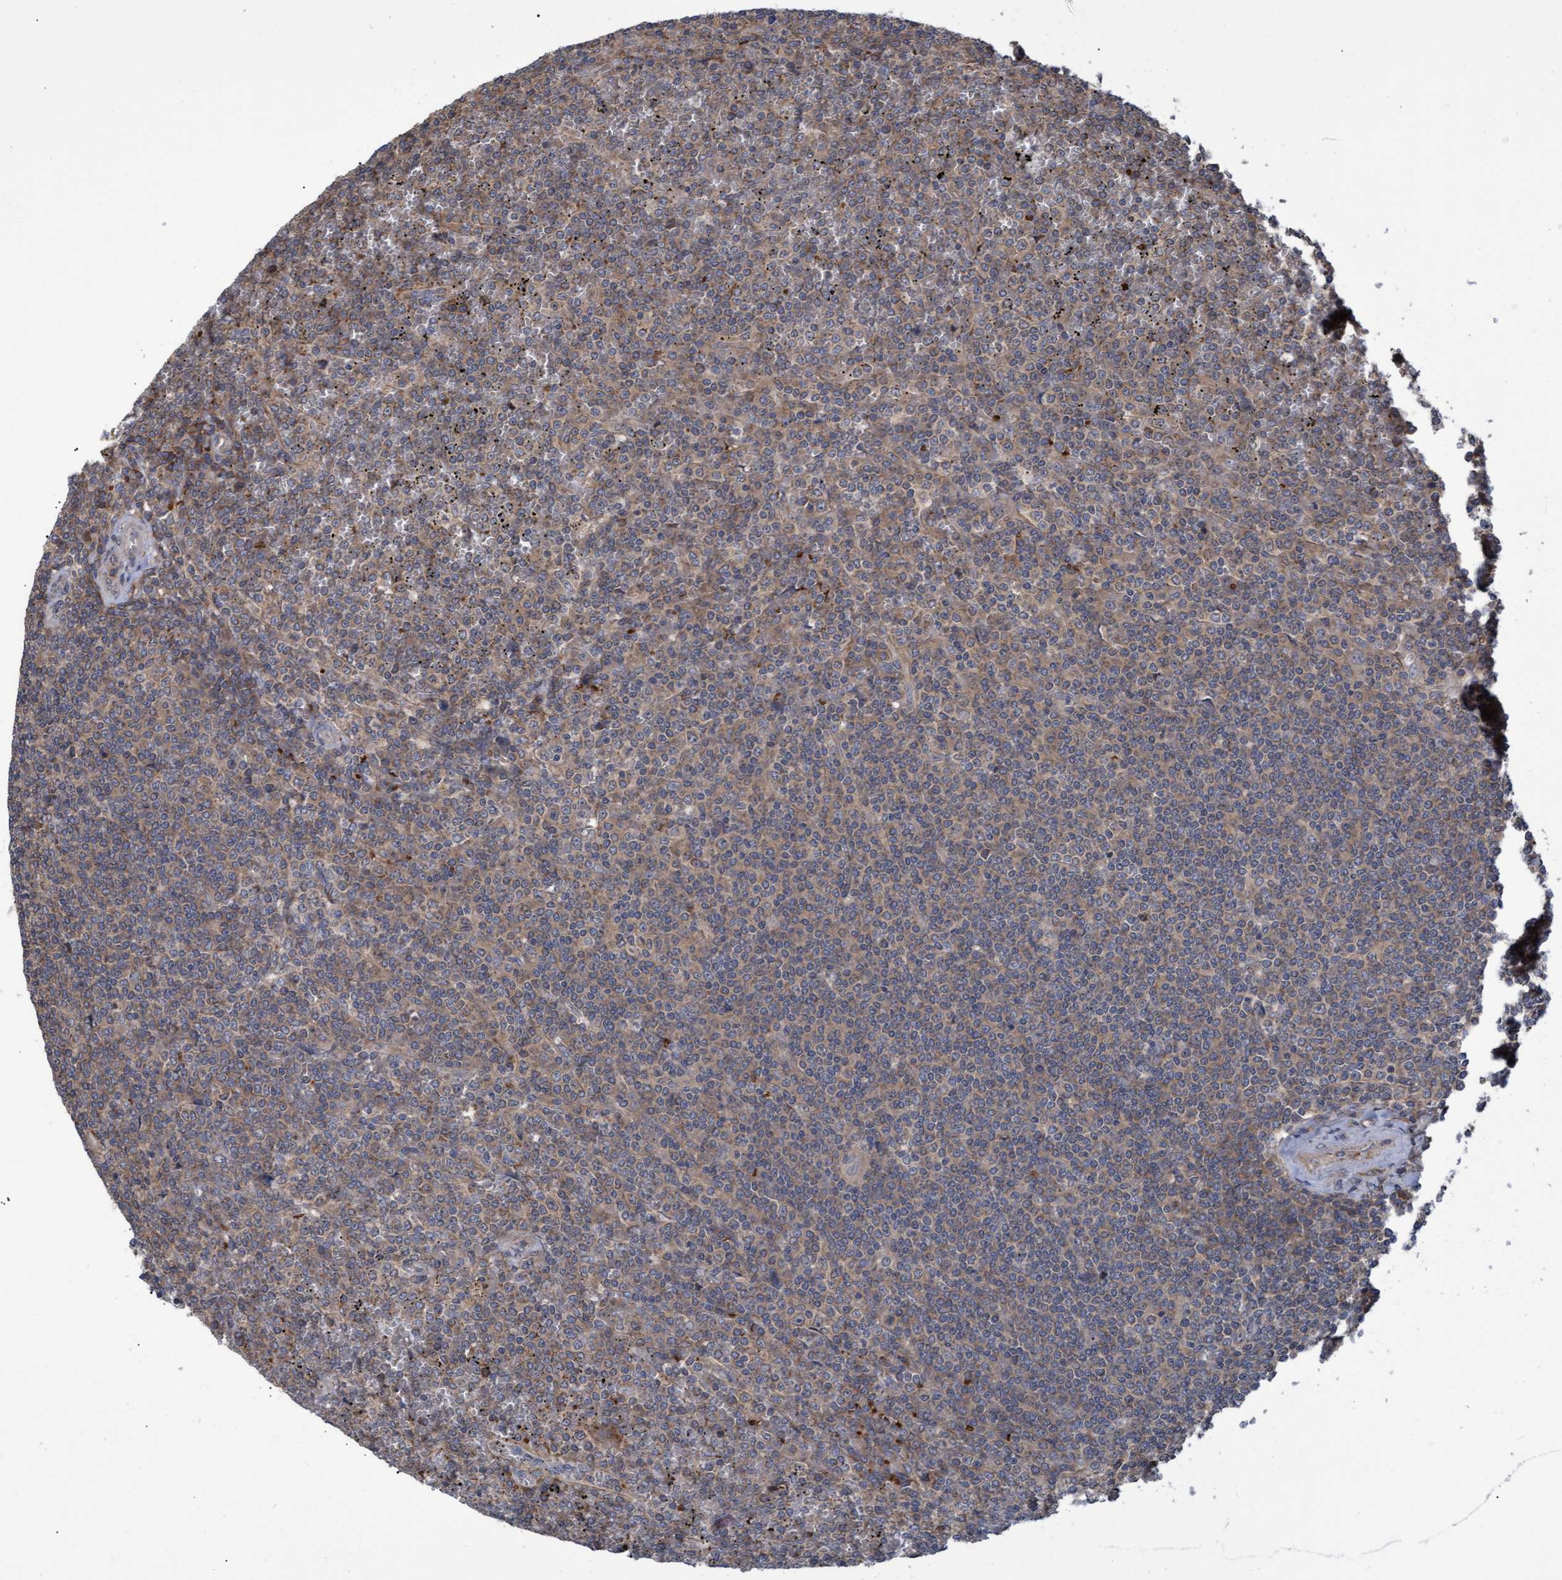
{"staining": {"intensity": "weak", "quantity": ">75%", "location": "cytoplasmic/membranous"}, "tissue": "lymphoma", "cell_type": "Tumor cells", "image_type": "cancer", "snomed": [{"axis": "morphology", "description": "Malignant lymphoma, non-Hodgkin's type, Low grade"}, {"axis": "topography", "description": "Spleen"}], "caption": "This photomicrograph exhibits lymphoma stained with immunohistochemistry (IHC) to label a protein in brown. The cytoplasmic/membranous of tumor cells show weak positivity for the protein. Nuclei are counter-stained blue.", "gene": "NAA15", "patient": {"sex": "female", "age": 19}}